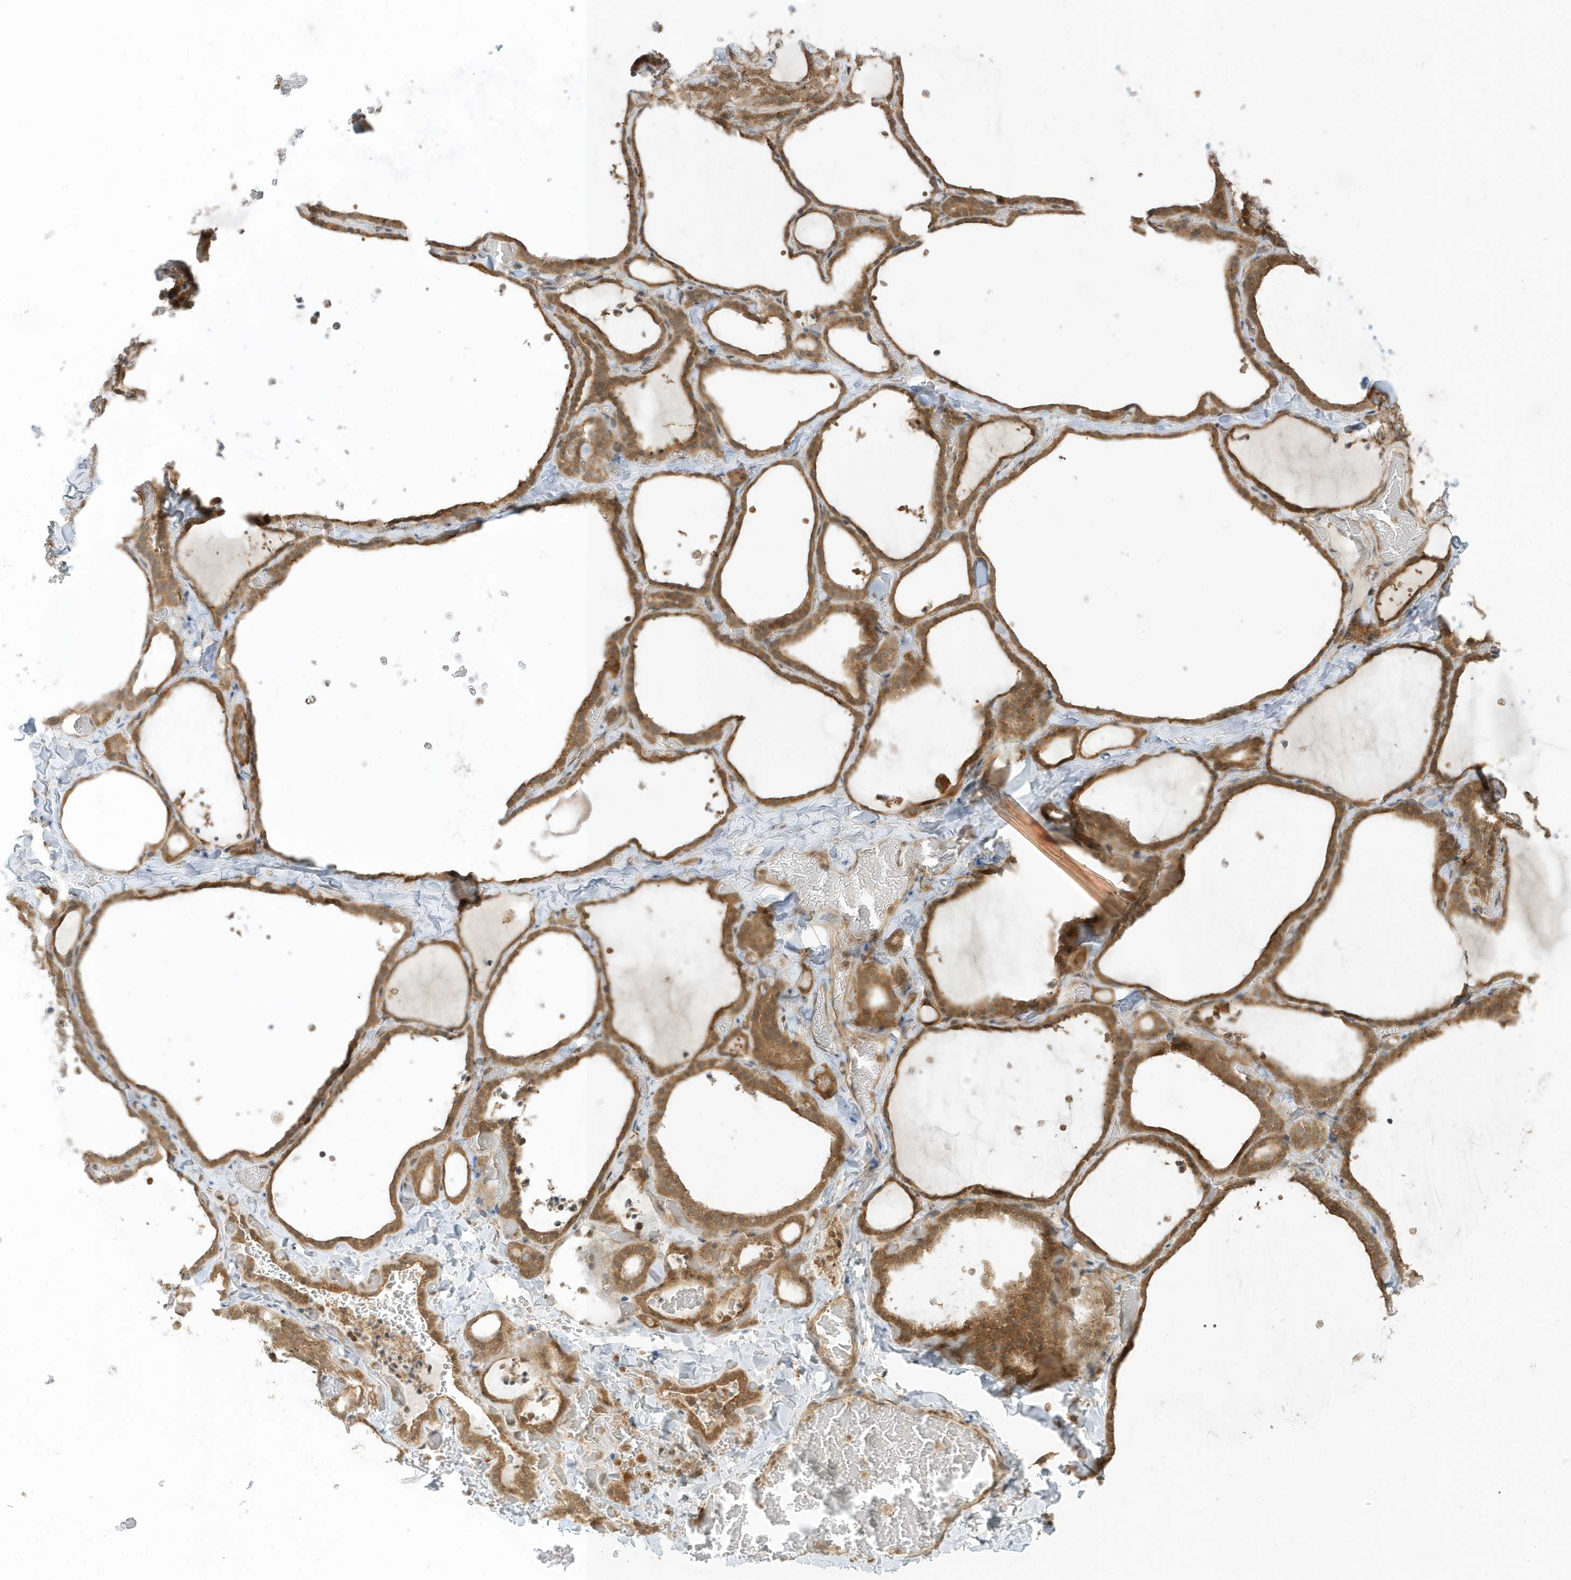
{"staining": {"intensity": "moderate", "quantity": ">75%", "location": "cytoplasmic/membranous"}, "tissue": "thyroid gland", "cell_type": "Glandular cells", "image_type": "normal", "snomed": [{"axis": "morphology", "description": "Normal tissue, NOS"}, {"axis": "topography", "description": "Thyroid gland"}], "caption": "Benign thyroid gland displays moderate cytoplasmic/membranous positivity in approximately >75% of glandular cells (IHC, brightfield microscopy, high magnification)..", "gene": "DHX36", "patient": {"sex": "female", "age": 22}}